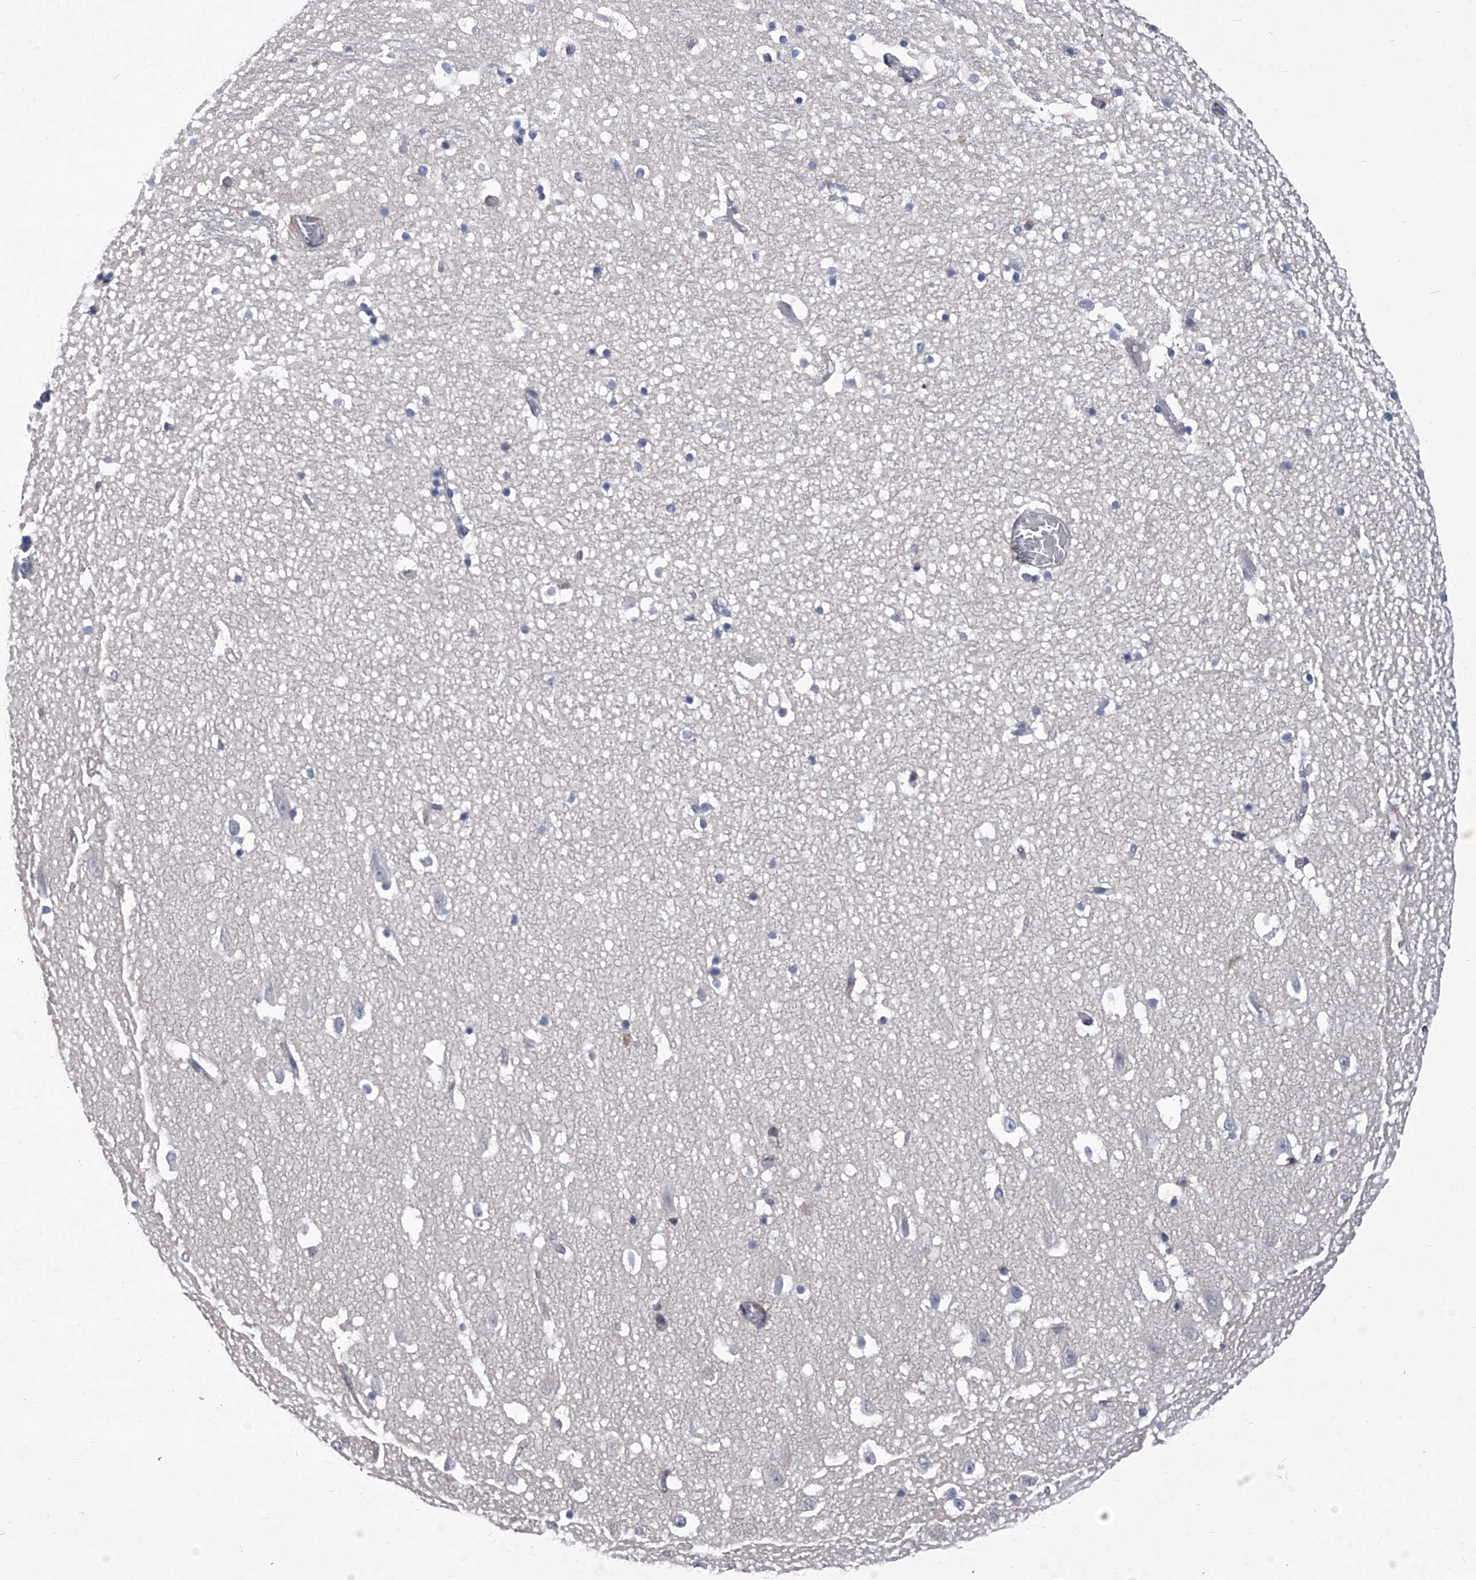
{"staining": {"intensity": "negative", "quantity": "none", "location": "none"}, "tissue": "hippocampus", "cell_type": "Glial cells", "image_type": "normal", "snomed": [{"axis": "morphology", "description": "Normal tissue, NOS"}, {"axis": "topography", "description": "Hippocampus"}], "caption": "Immunohistochemistry micrograph of unremarkable hippocampus stained for a protein (brown), which demonstrates no positivity in glial cells. Brightfield microscopy of IHC stained with DAB (3,3'-diaminobenzidine) (brown) and hematoxylin (blue), captured at high magnification.", "gene": "SMS", "patient": {"sex": "female", "age": 52}}